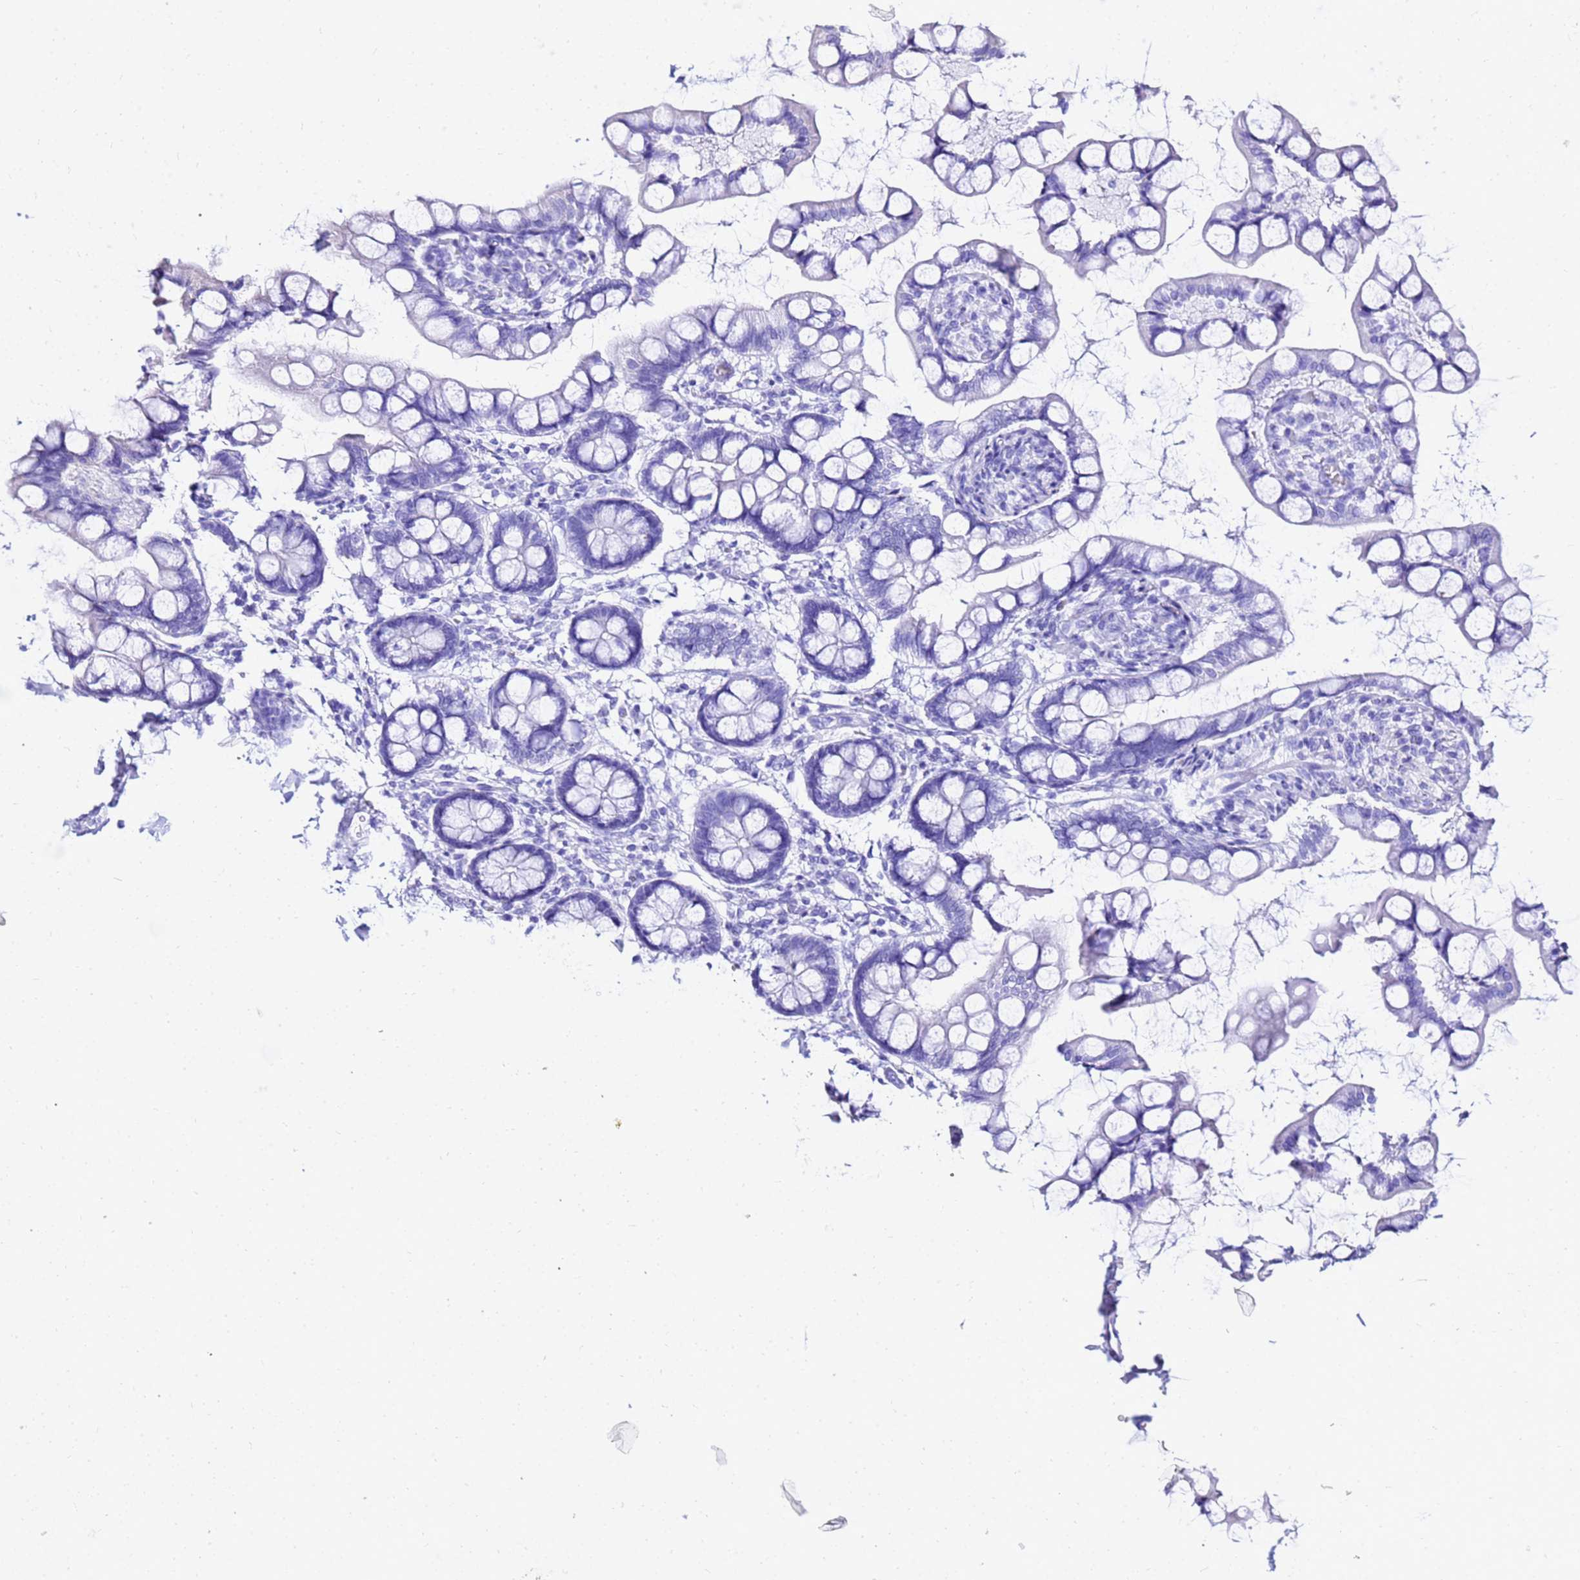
{"staining": {"intensity": "weak", "quantity": "<25%", "location": "cytoplasmic/membranous"}, "tissue": "small intestine", "cell_type": "Glandular cells", "image_type": "normal", "snomed": [{"axis": "morphology", "description": "Normal tissue, NOS"}, {"axis": "topography", "description": "Small intestine"}], "caption": "Immunohistochemistry (IHC) histopathology image of unremarkable small intestine: small intestine stained with DAB (3,3'-diaminobenzidine) exhibits no significant protein staining in glandular cells.", "gene": "COX14", "patient": {"sex": "male", "age": 52}}